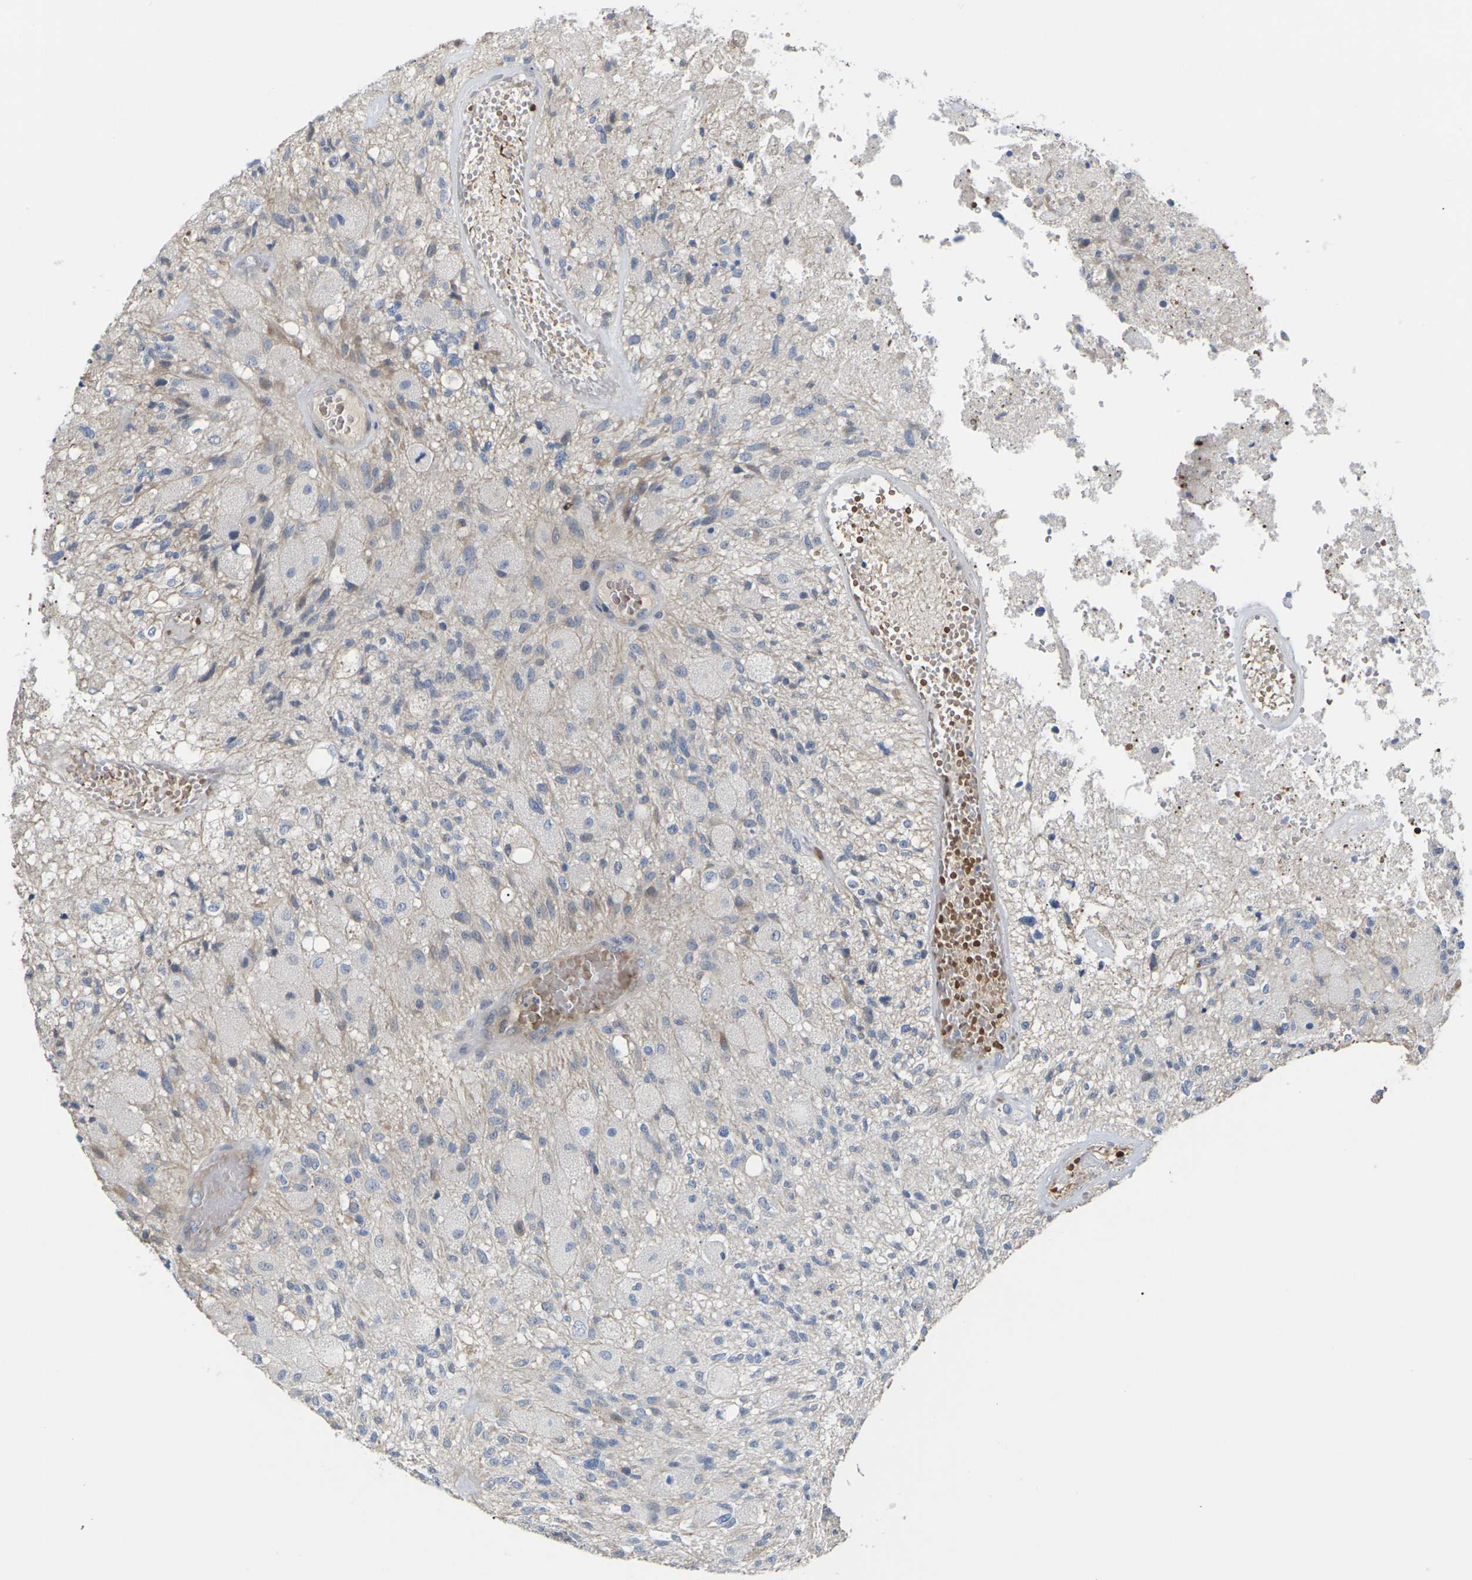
{"staining": {"intensity": "negative", "quantity": "none", "location": "none"}, "tissue": "glioma", "cell_type": "Tumor cells", "image_type": "cancer", "snomed": [{"axis": "morphology", "description": "Normal tissue, NOS"}, {"axis": "morphology", "description": "Glioma, malignant, High grade"}, {"axis": "topography", "description": "Cerebral cortex"}], "caption": "A photomicrograph of human high-grade glioma (malignant) is negative for staining in tumor cells.", "gene": "TMCO4", "patient": {"sex": "male", "age": 77}}